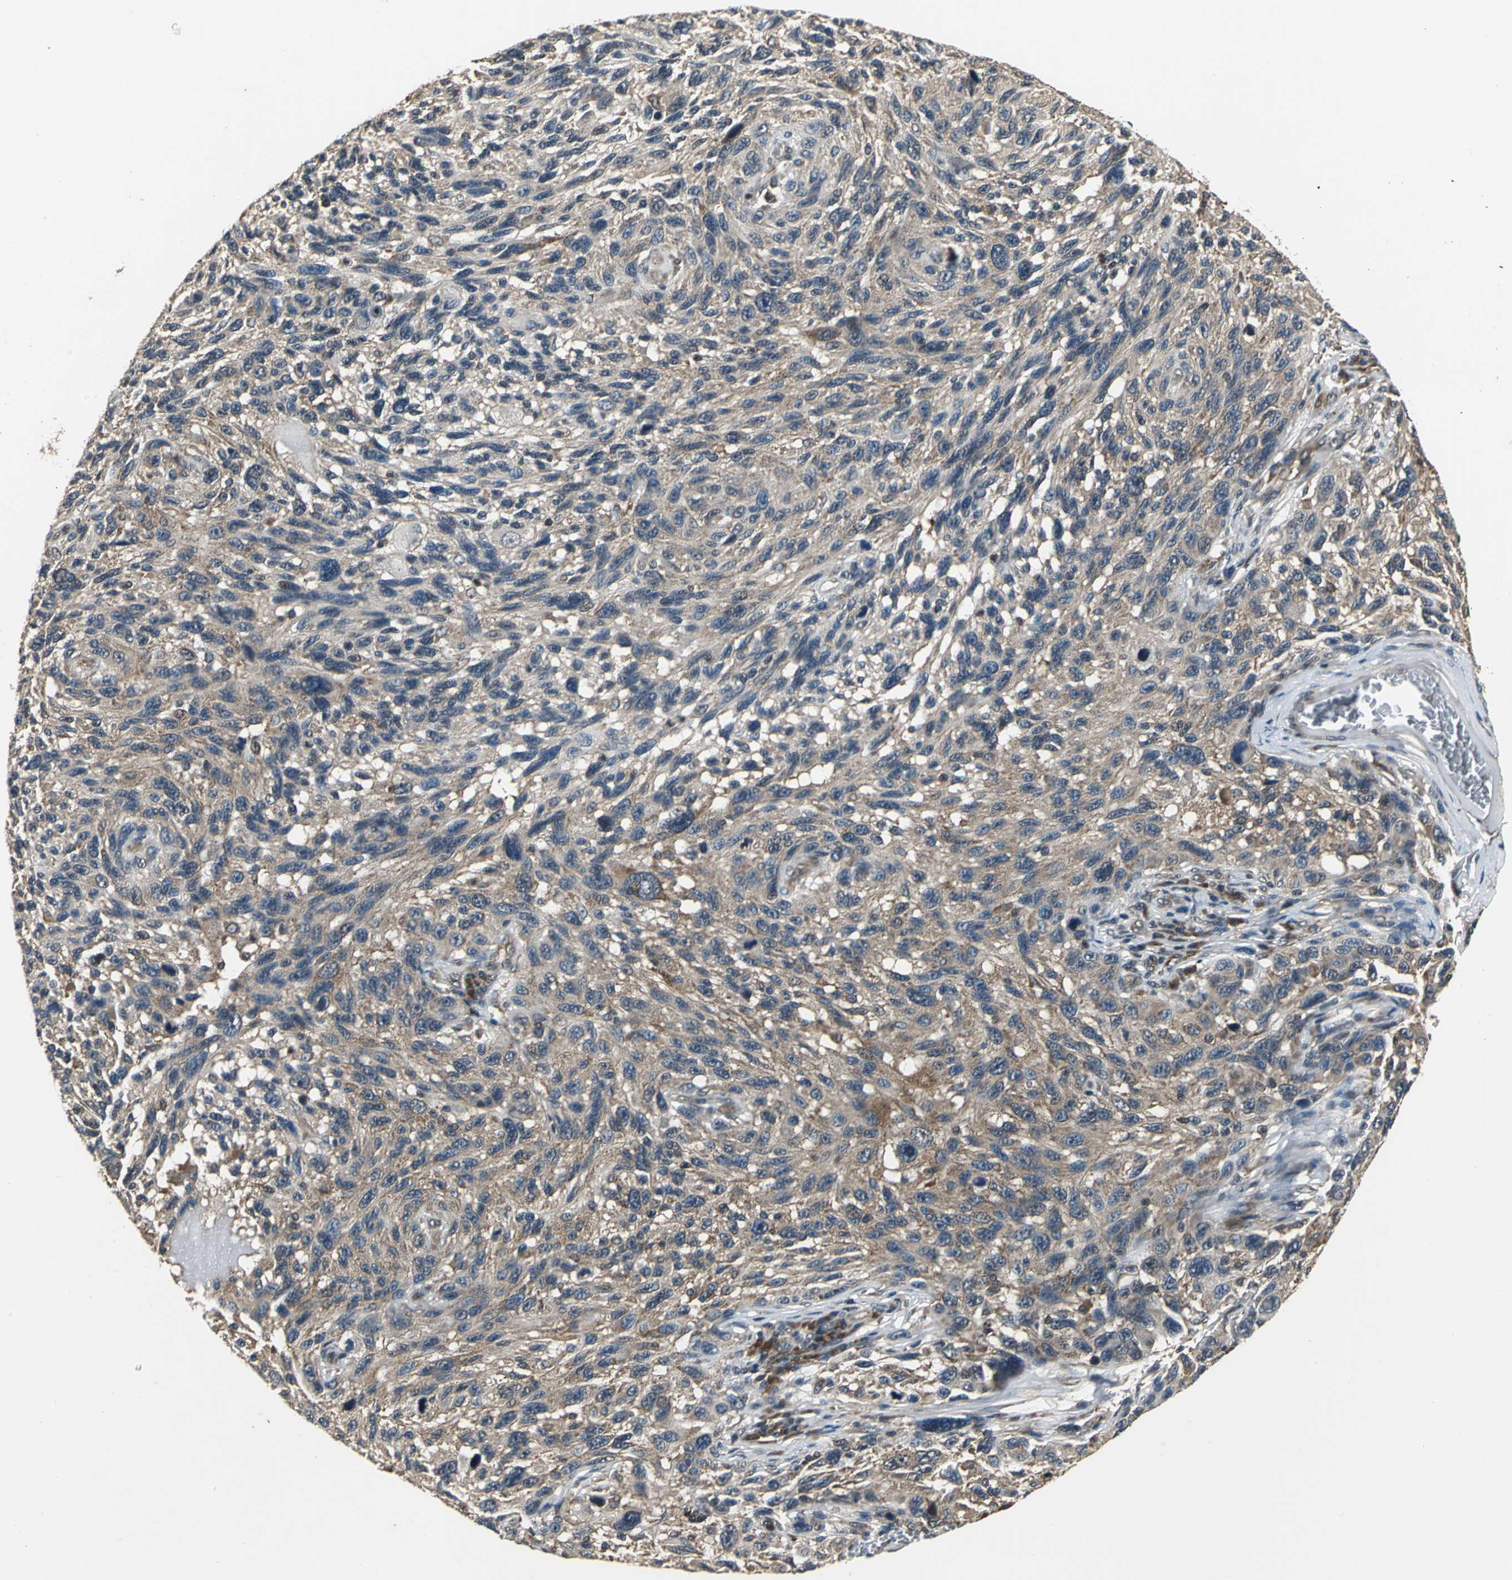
{"staining": {"intensity": "moderate", "quantity": "25%-75%", "location": "cytoplasmic/membranous"}, "tissue": "melanoma", "cell_type": "Tumor cells", "image_type": "cancer", "snomed": [{"axis": "morphology", "description": "Malignant melanoma, NOS"}, {"axis": "topography", "description": "Skin"}], "caption": "Moderate cytoplasmic/membranous protein staining is present in approximately 25%-75% of tumor cells in malignant melanoma. (DAB (3,3'-diaminobenzidine) IHC, brown staining for protein, blue staining for nuclei).", "gene": "EIF2B2", "patient": {"sex": "male", "age": 53}}